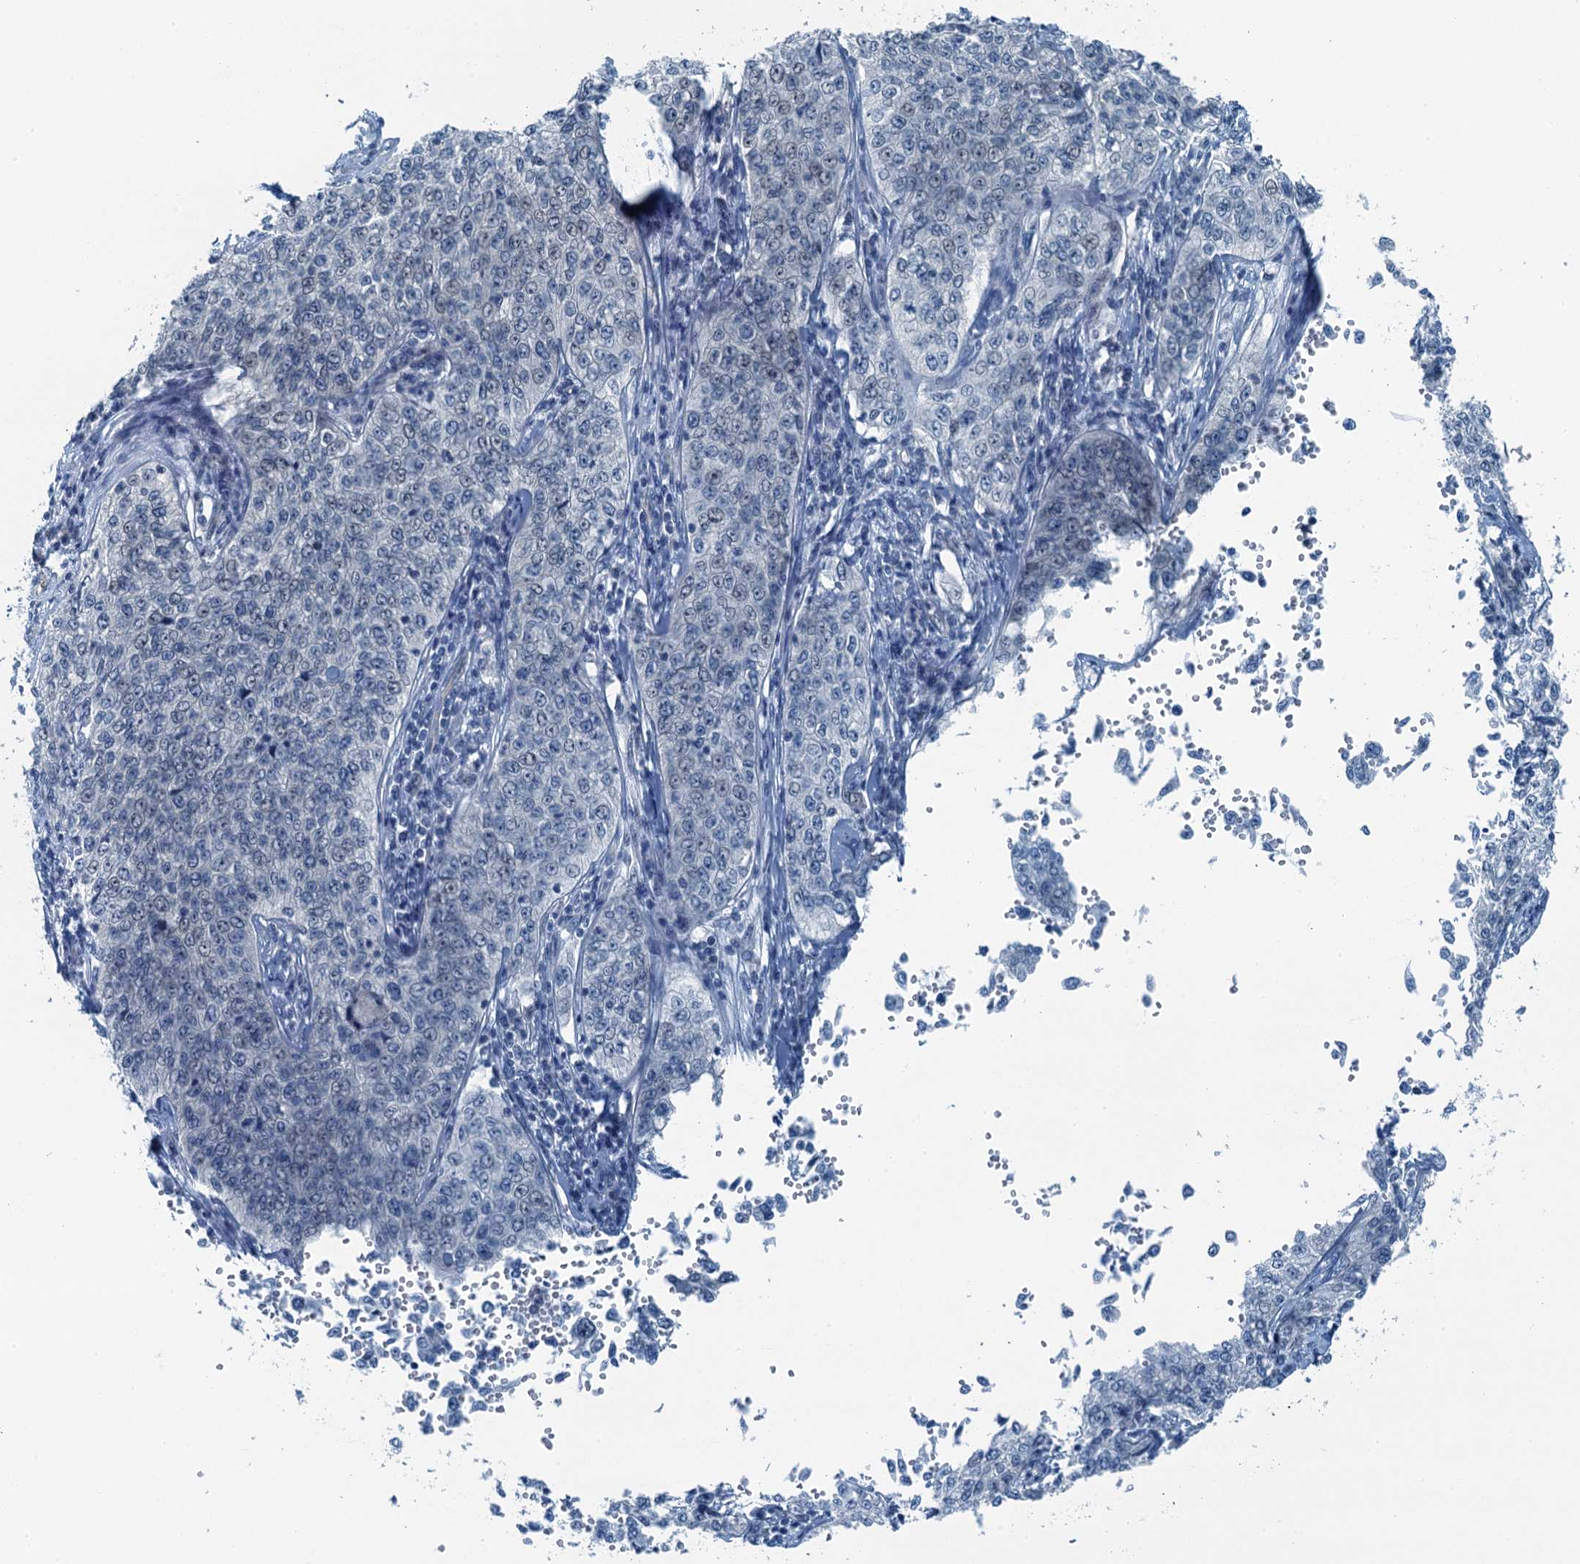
{"staining": {"intensity": "negative", "quantity": "none", "location": "none"}, "tissue": "cervical cancer", "cell_type": "Tumor cells", "image_type": "cancer", "snomed": [{"axis": "morphology", "description": "Squamous cell carcinoma, NOS"}, {"axis": "topography", "description": "Cervix"}], "caption": "Squamous cell carcinoma (cervical) was stained to show a protein in brown. There is no significant positivity in tumor cells.", "gene": "GFOD2", "patient": {"sex": "female", "age": 35}}